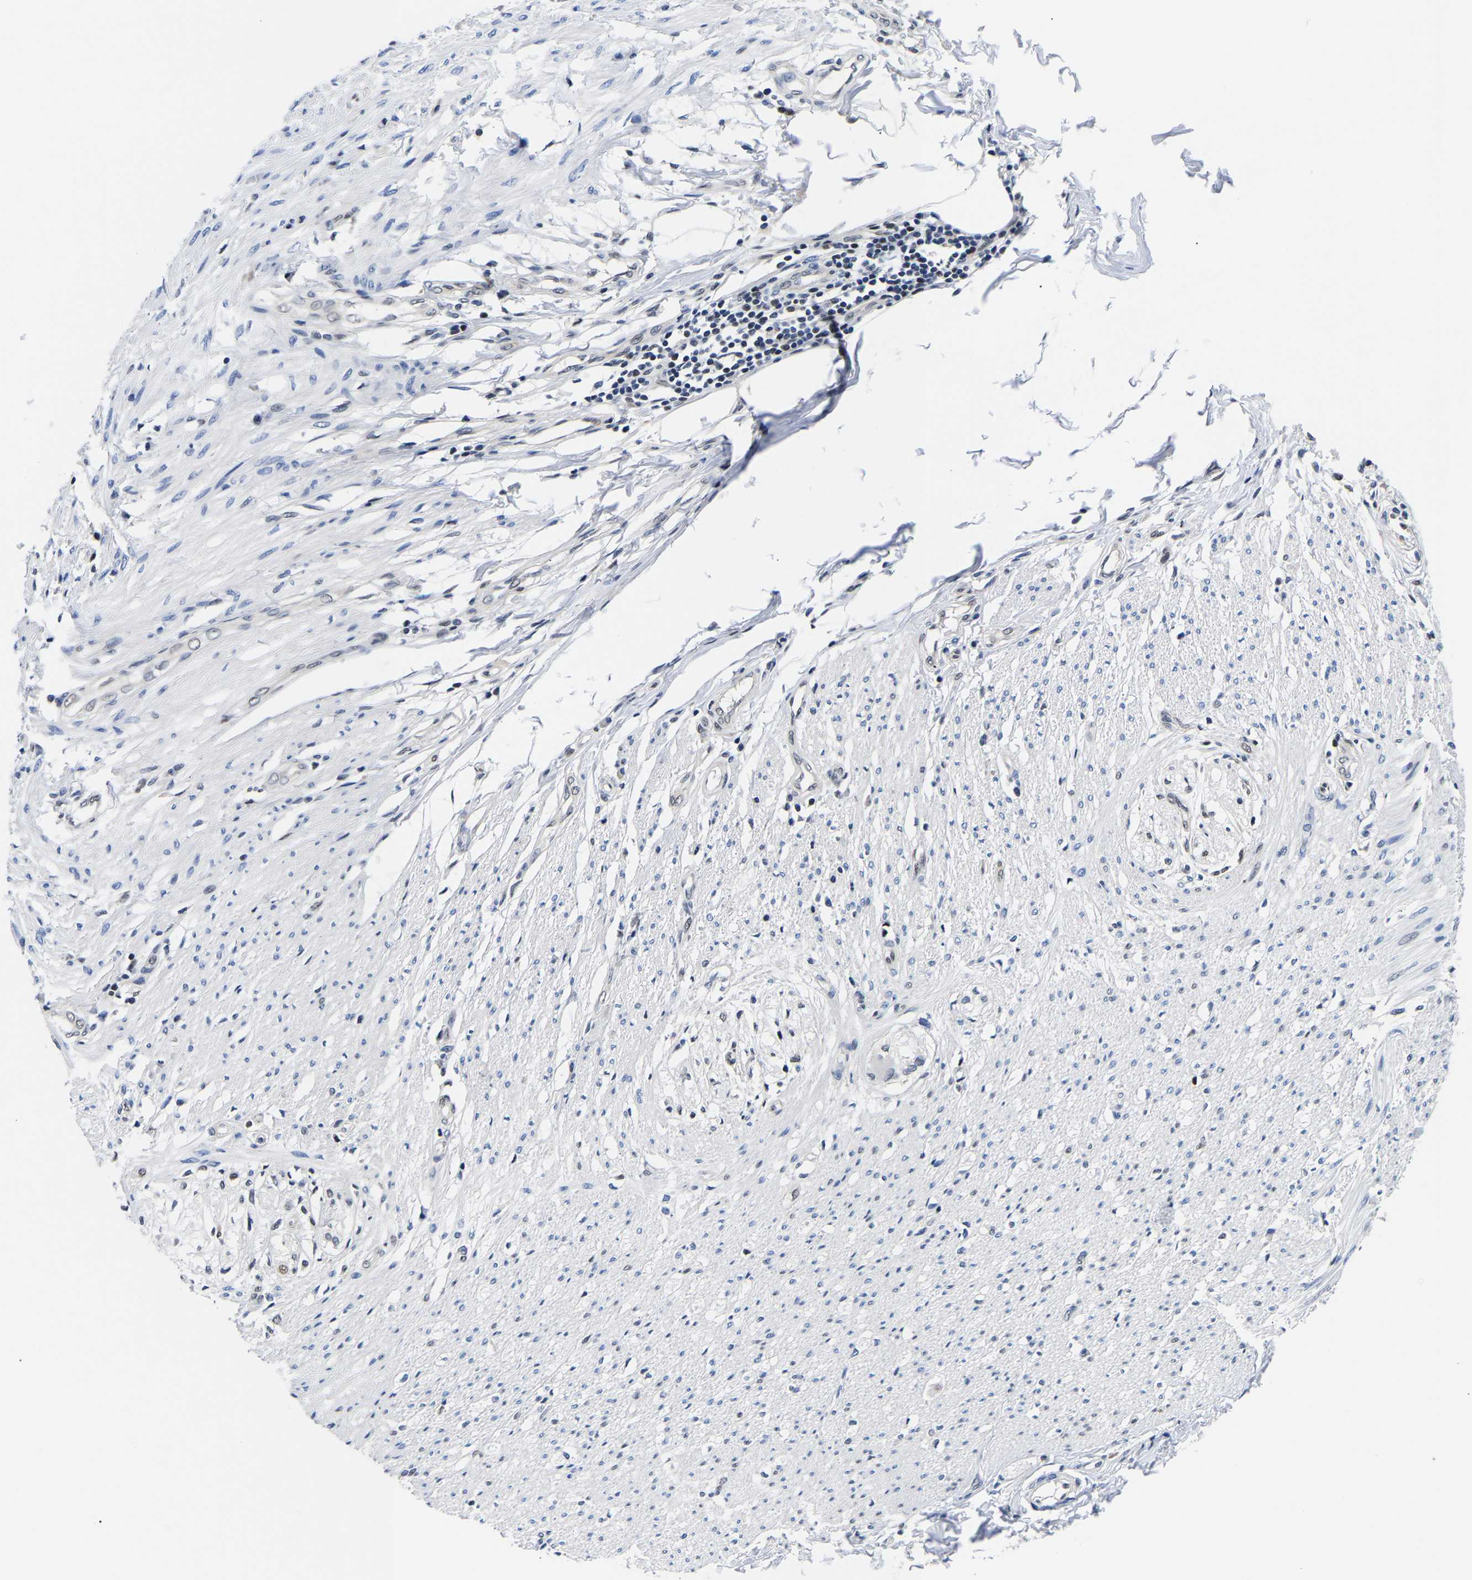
{"staining": {"intensity": "weak", "quantity": "<25%", "location": "nuclear"}, "tissue": "smooth muscle", "cell_type": "Smooth muscle cells", "image_type": "normal", "snomed": [{"axis": "morphology", "description": "Normal tissue, NOS"}, {"axis": "morphology", "description": "Adenocarcinoma, NOS"}, {"axis": "topography", "description": "Colon"}, {"axis": "topography", "description": "Peripheral nerve tissue"}], "caption": "The immunohistochemistry photomicrograph has no significant positivity in smooth muscle cells of smooth muscle.", "gene": "PTRHD1", "patient": {"sex": "male", "age": 14}}